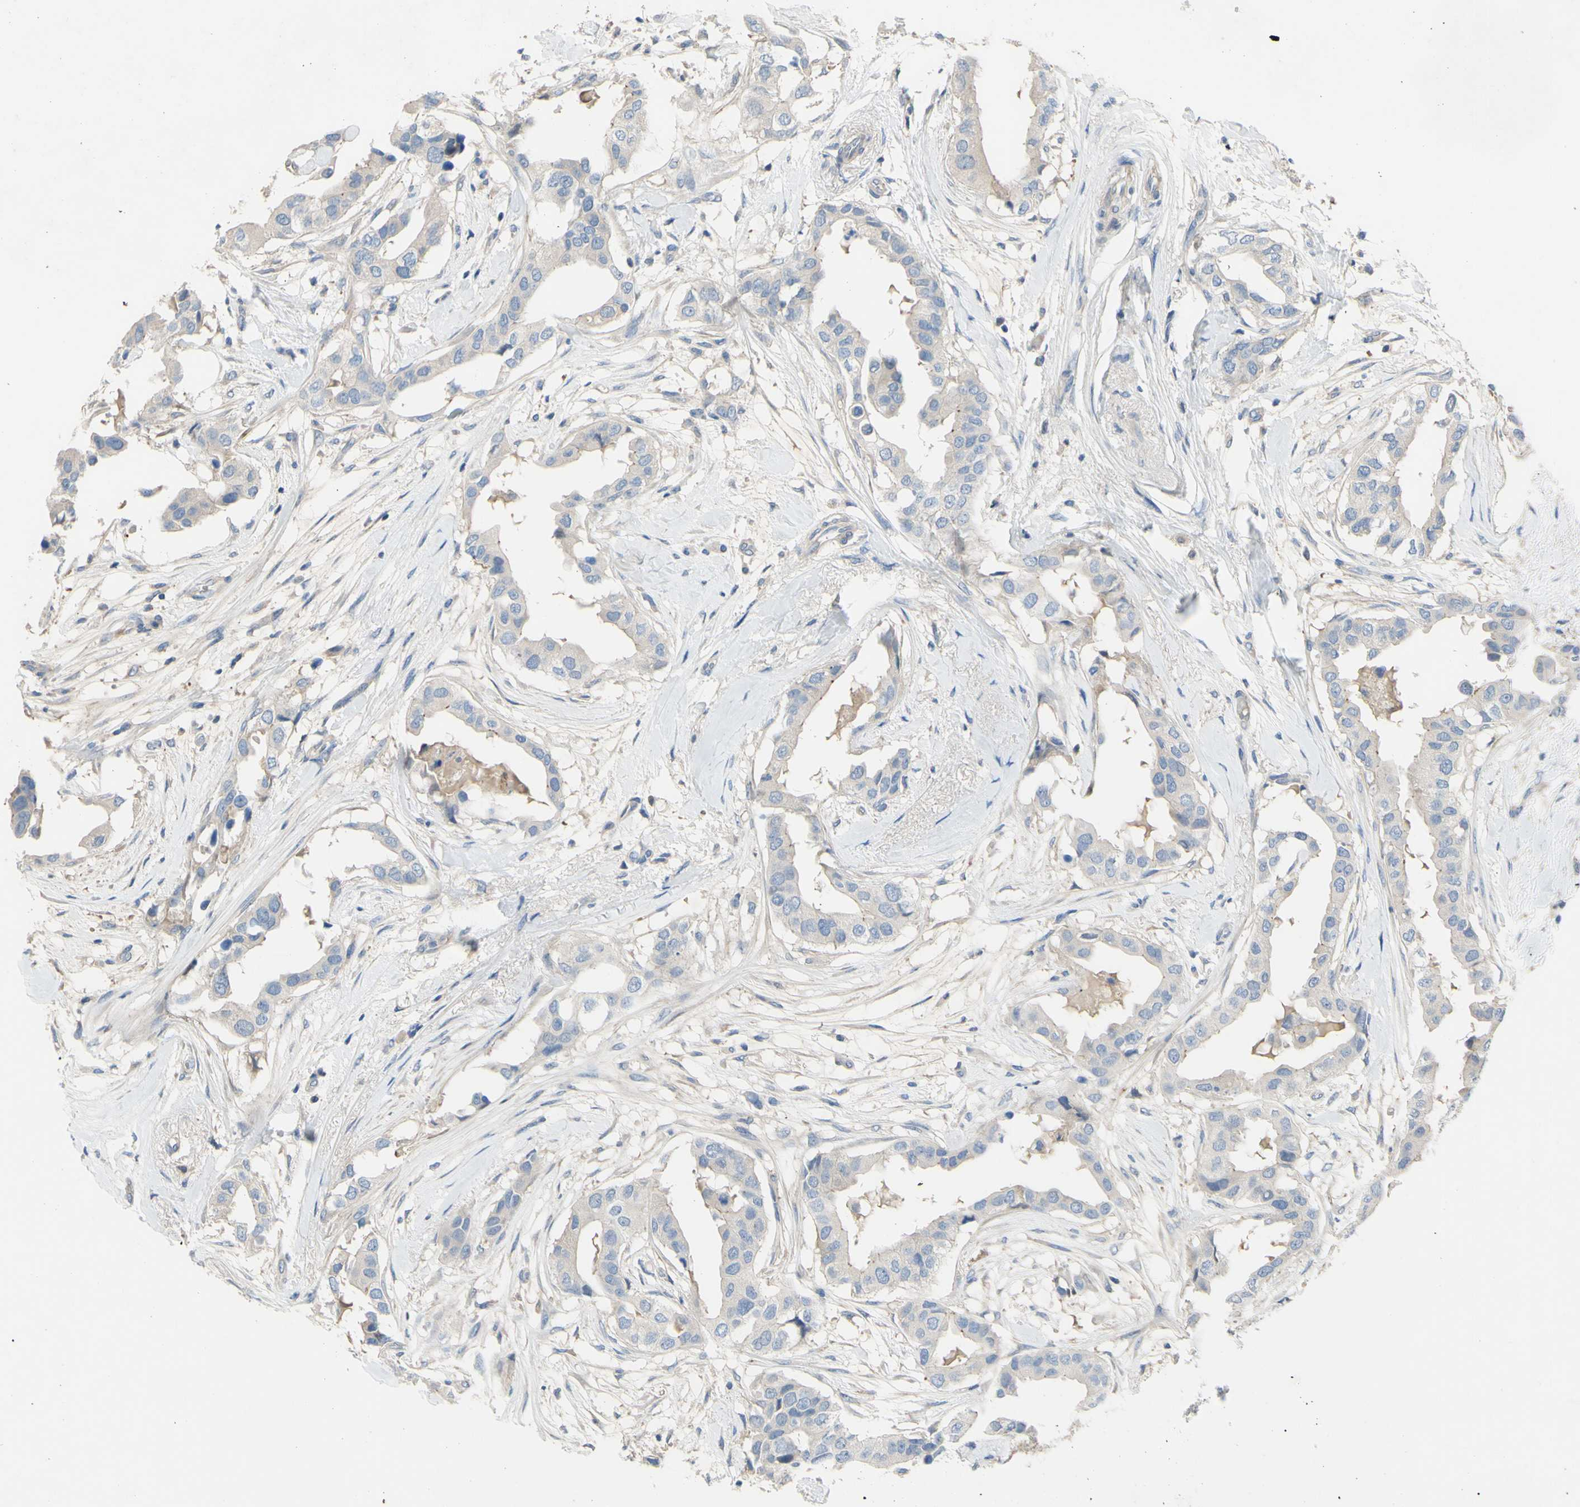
{"staining": {"intensity": "weak", "quantity": "<25%", "location": "cytoplasmic/membranous"}, "tissue": "breast cancer", "cell_type": "Tumor cells", "image_type": "cancer", "snomed": [{"axis": "morphology", "description": "Duct carcinoma"}, {"axis": "topography", "description": "Breast"}], "caption": "This is an immunohistochemistry image of human intraductal carcinoma (breast). There is no positivity in tumor cells.", "gene": "TMEM59L", "patient": {"sex": "female", "age": 40}}